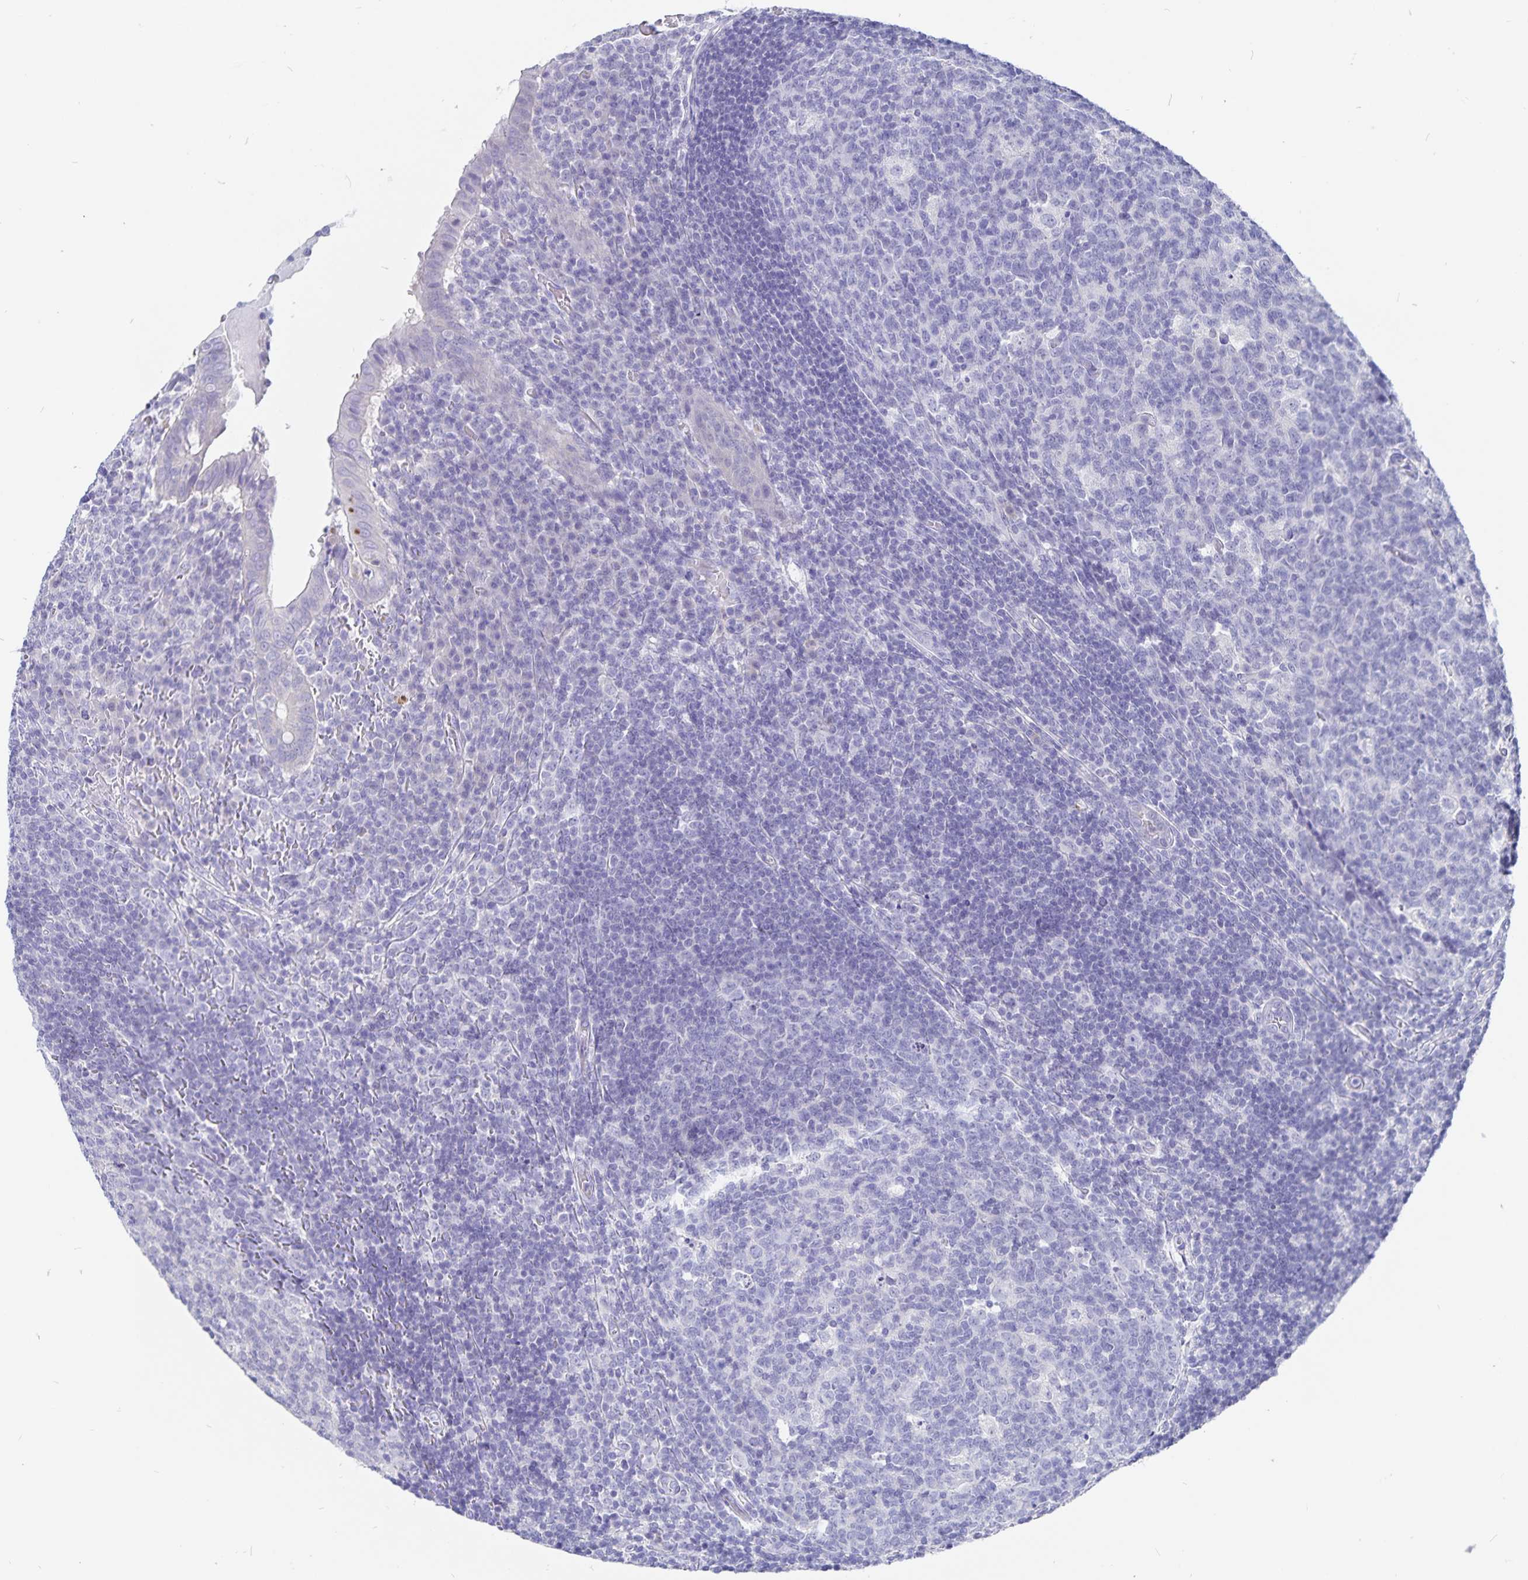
{"staining": {"intensity": "negative", "quantity": "none", "location": "none"}, "tissue": "appendix", "cell_type": "Glandular cells", "image_type": "normal", "snomed": [{"axis": "morphology", "description": "Normal tissue, NOS"}, {"axis": "topography", "description": "Appendix"}], "caption": "This is an IHC photomicrograph of unremarkable human appendix. There is no positivity in glandular cells.", "gene": "SNTN", "patient": {"sex": "male", "age": 18}}